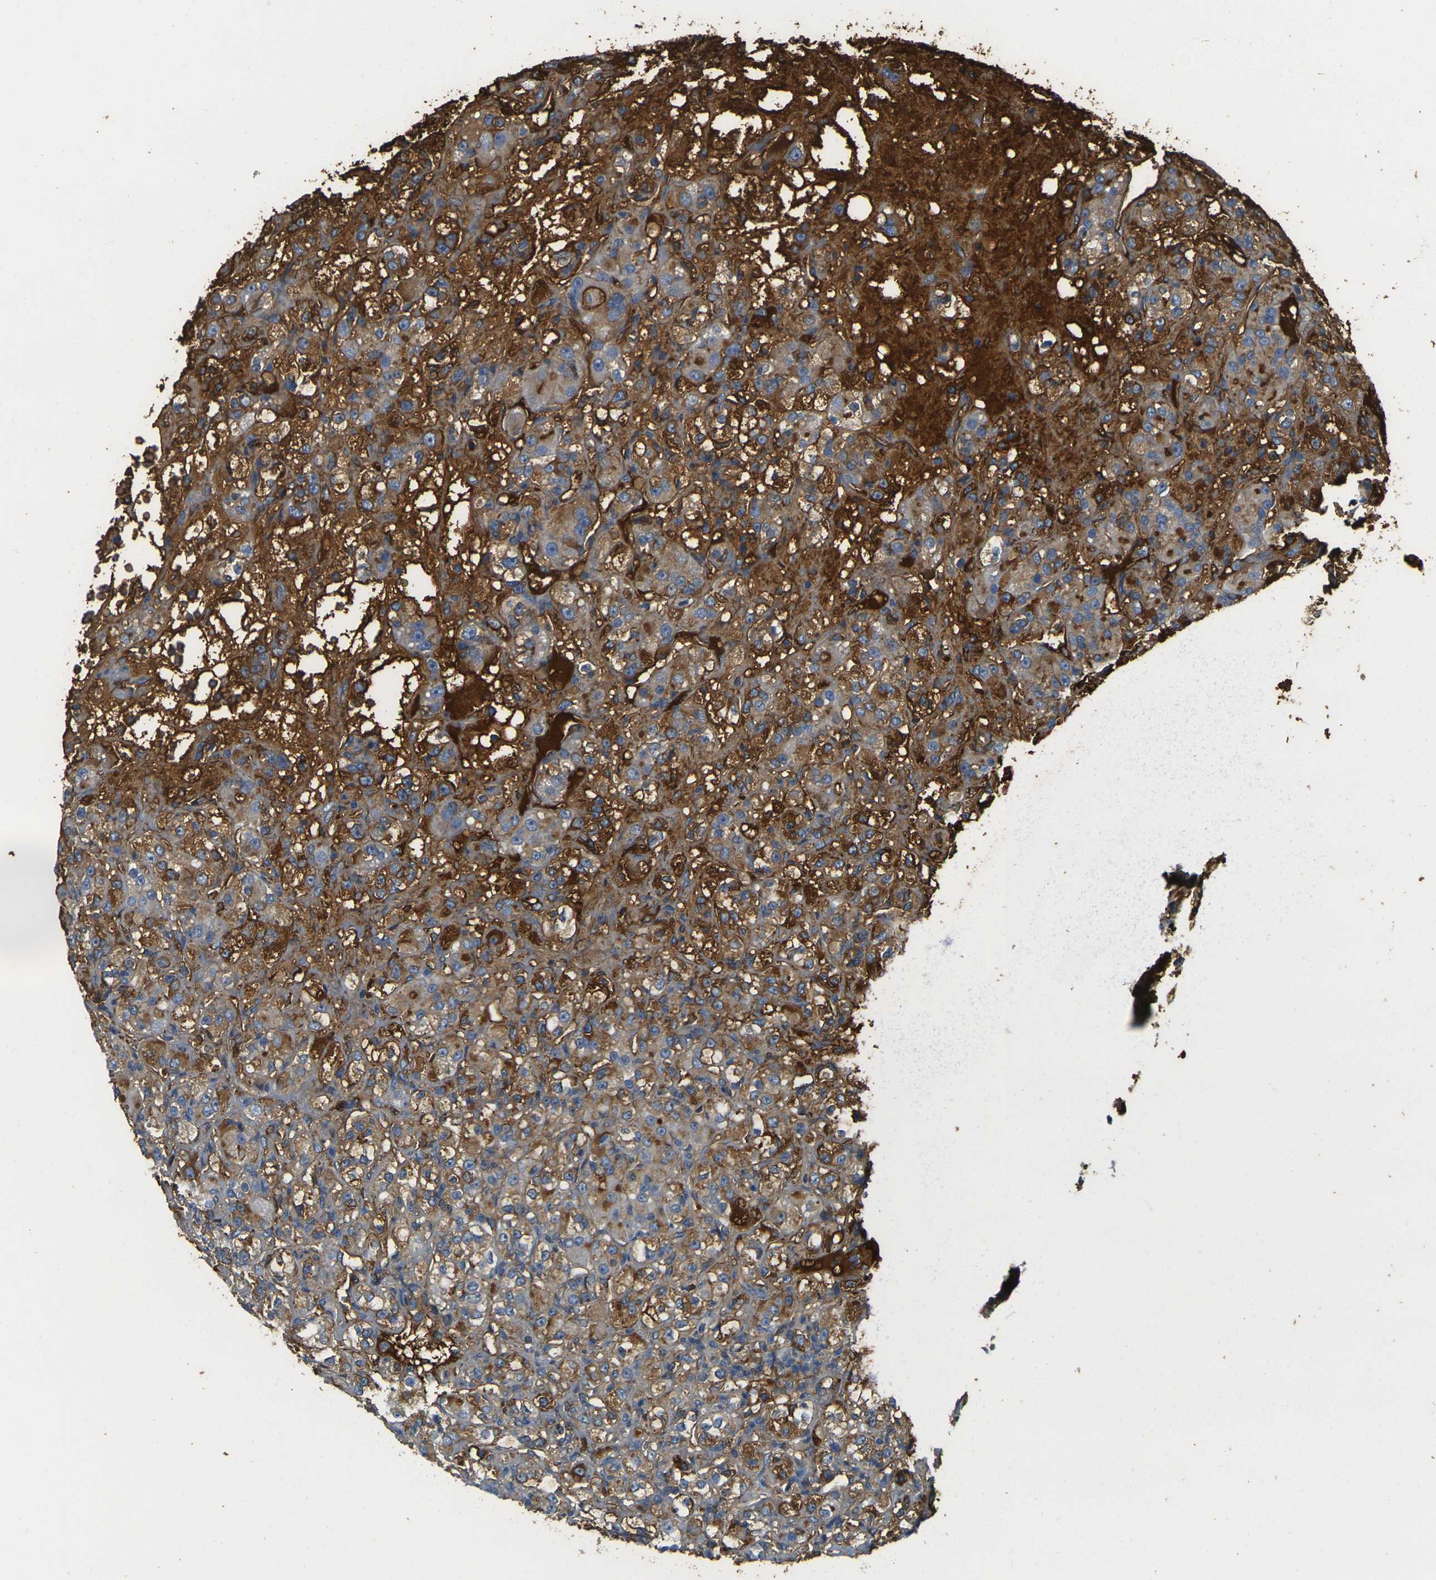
{"staining": {"intensity": "moderate", "quantity": ">75%", "location": "cytoplasmic/membranous"}, "tissue": "renal cancer", "cell_type": "Tumor cells", "image_type": "cancer", "snomed": [{"axis": "morphology", "description": "Normal tissue, NOS"}, {"axis": "morphology", "description": "Adenocarcinoma, NOS"}, {"axis": "topography", "description": "Kidney"}], "caption": "Adenocarcinoma (renal) stained with IHC reveals moderate cytoplasmic/membranous expression in approximately >75% of tumor cells.", "gene": "PLCD1", "patient": {"sex": "male", "age": 61}}